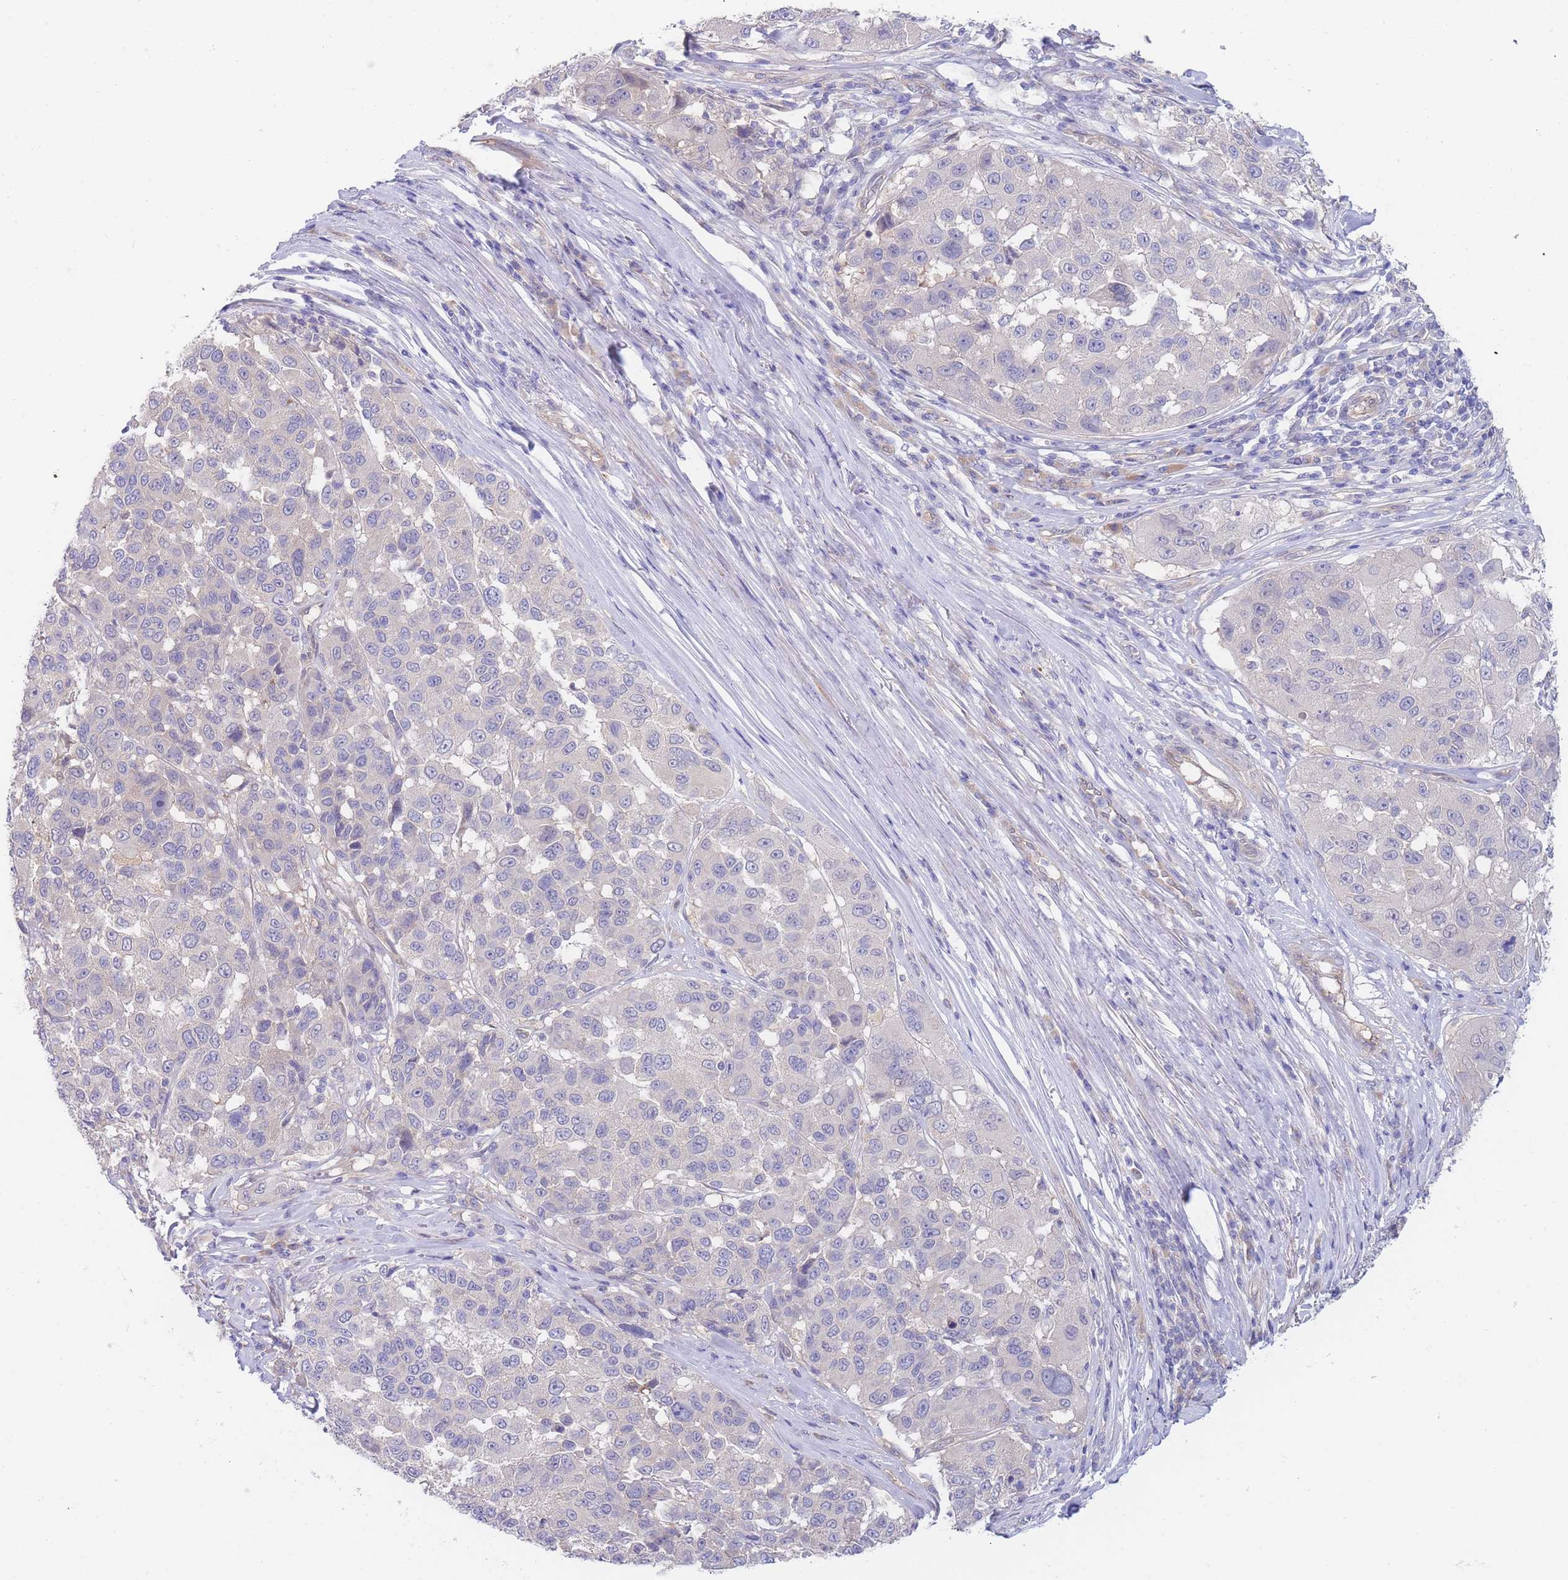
{"staining": {"intensity": "negative", "quantity": "none", "location": "none"}, "tissue": "melanoma", "cell_type": "Tumor cells", "image_type": "cancer", "snomed": [{"axis": "morphology", "description": "Malignant melanoma, NOS"}, {"axis": "topography", "description": "Skin"}], "caption": "Immunohistochemistry image of neoplastic tissue: melanoma stained with DAB displays no significant protein positivity in tumor cells.", "gene": "ZNF281", "patient": {"sex": "female", "age": 66}}